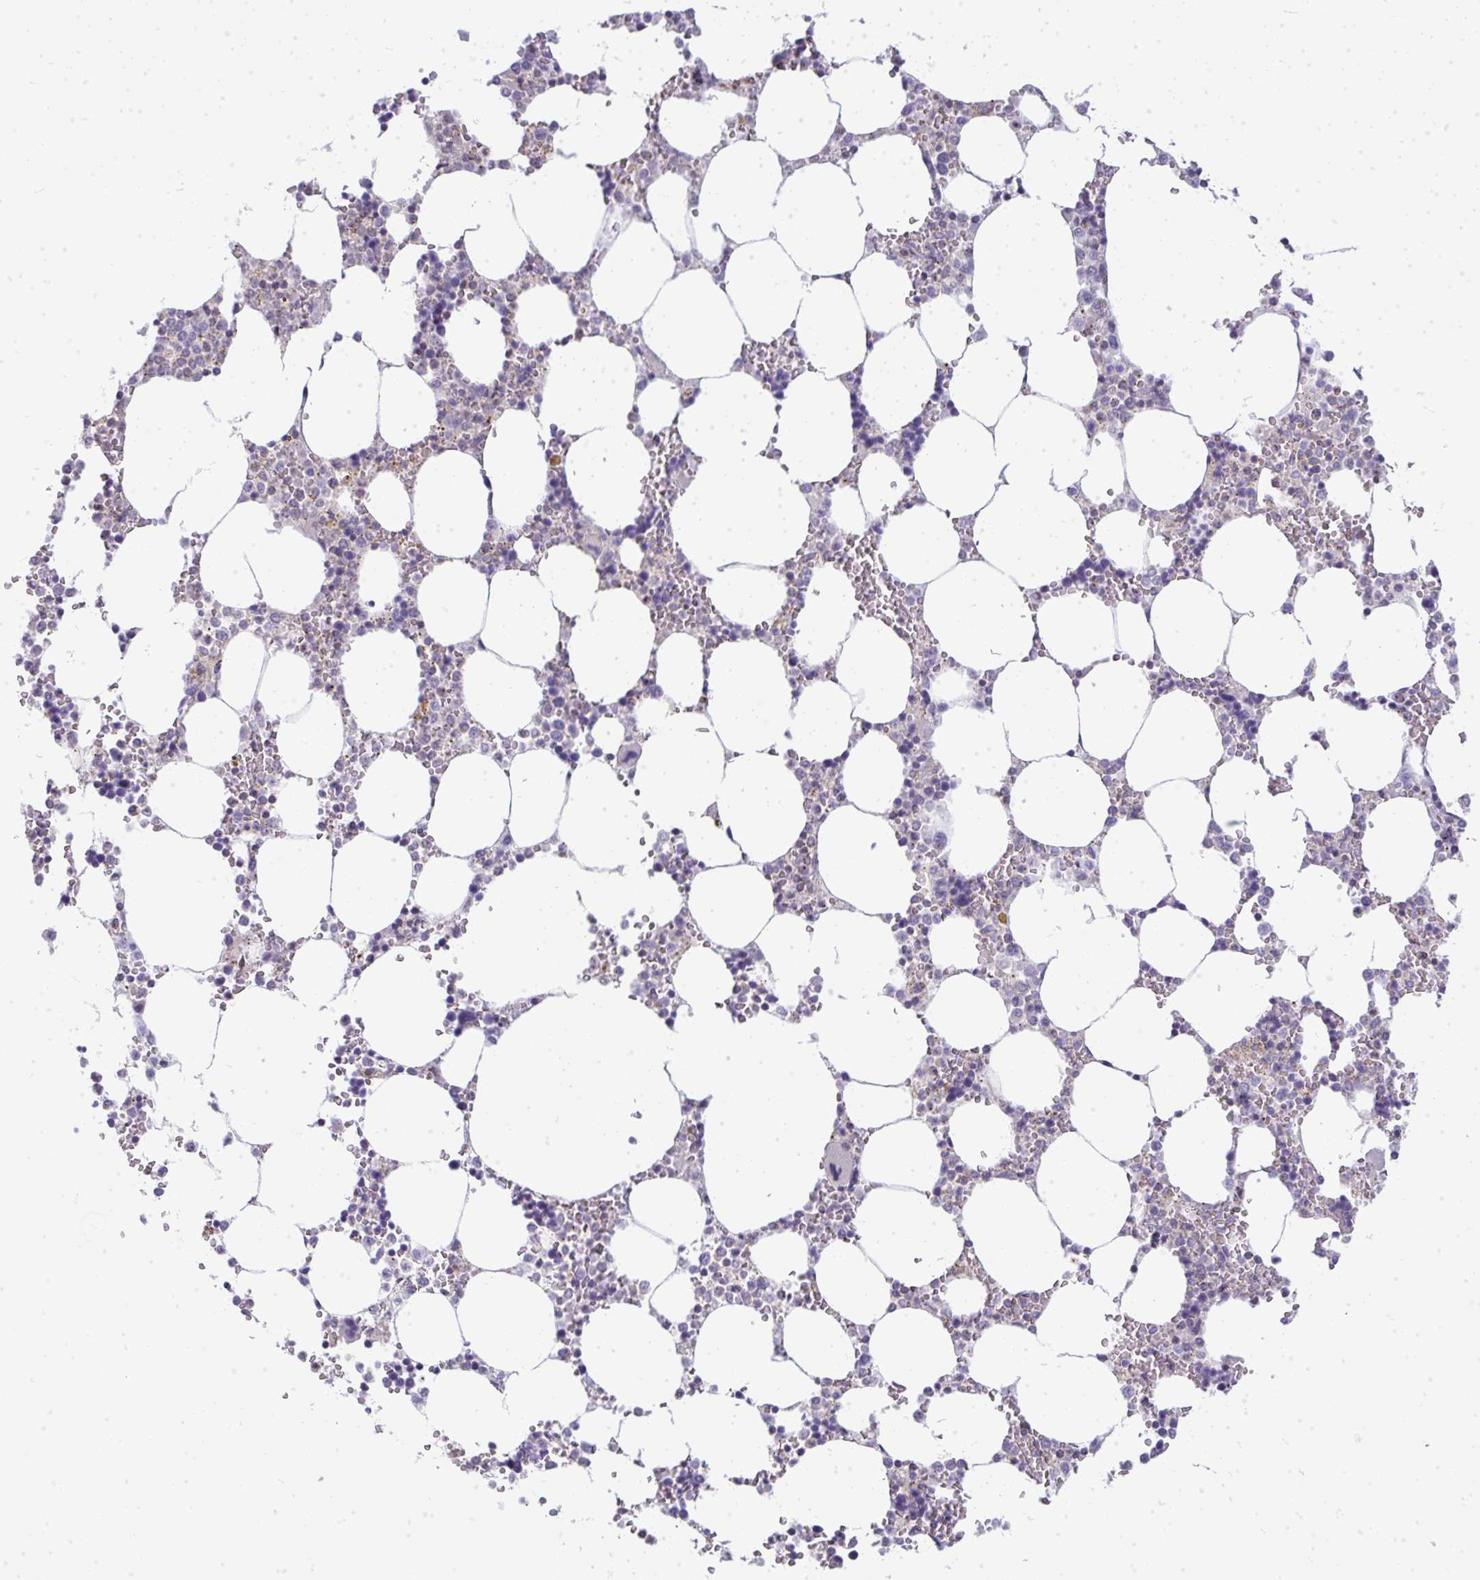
{"staining": {"intensity": "negative", "quantity": "none", "location": "none"}, "tissue": "bone marrow", "cell_type": "Hematopoietic cells", "image_type": "normal", "snomed": [{"axis": "morphology", "description": "Normal tissue, NOS"}, {"axis": "topography", "description": "Bone marrow"}], "caption": "This micrograph is of benign bone marrow stained with immunohistochemistry to label a protein in brown with the nuclei are counter-stained blue. There is no positivity in hematopoietic cells.", "gene": "VPS4B", "patient": {"sex": "male", "age": 64}}